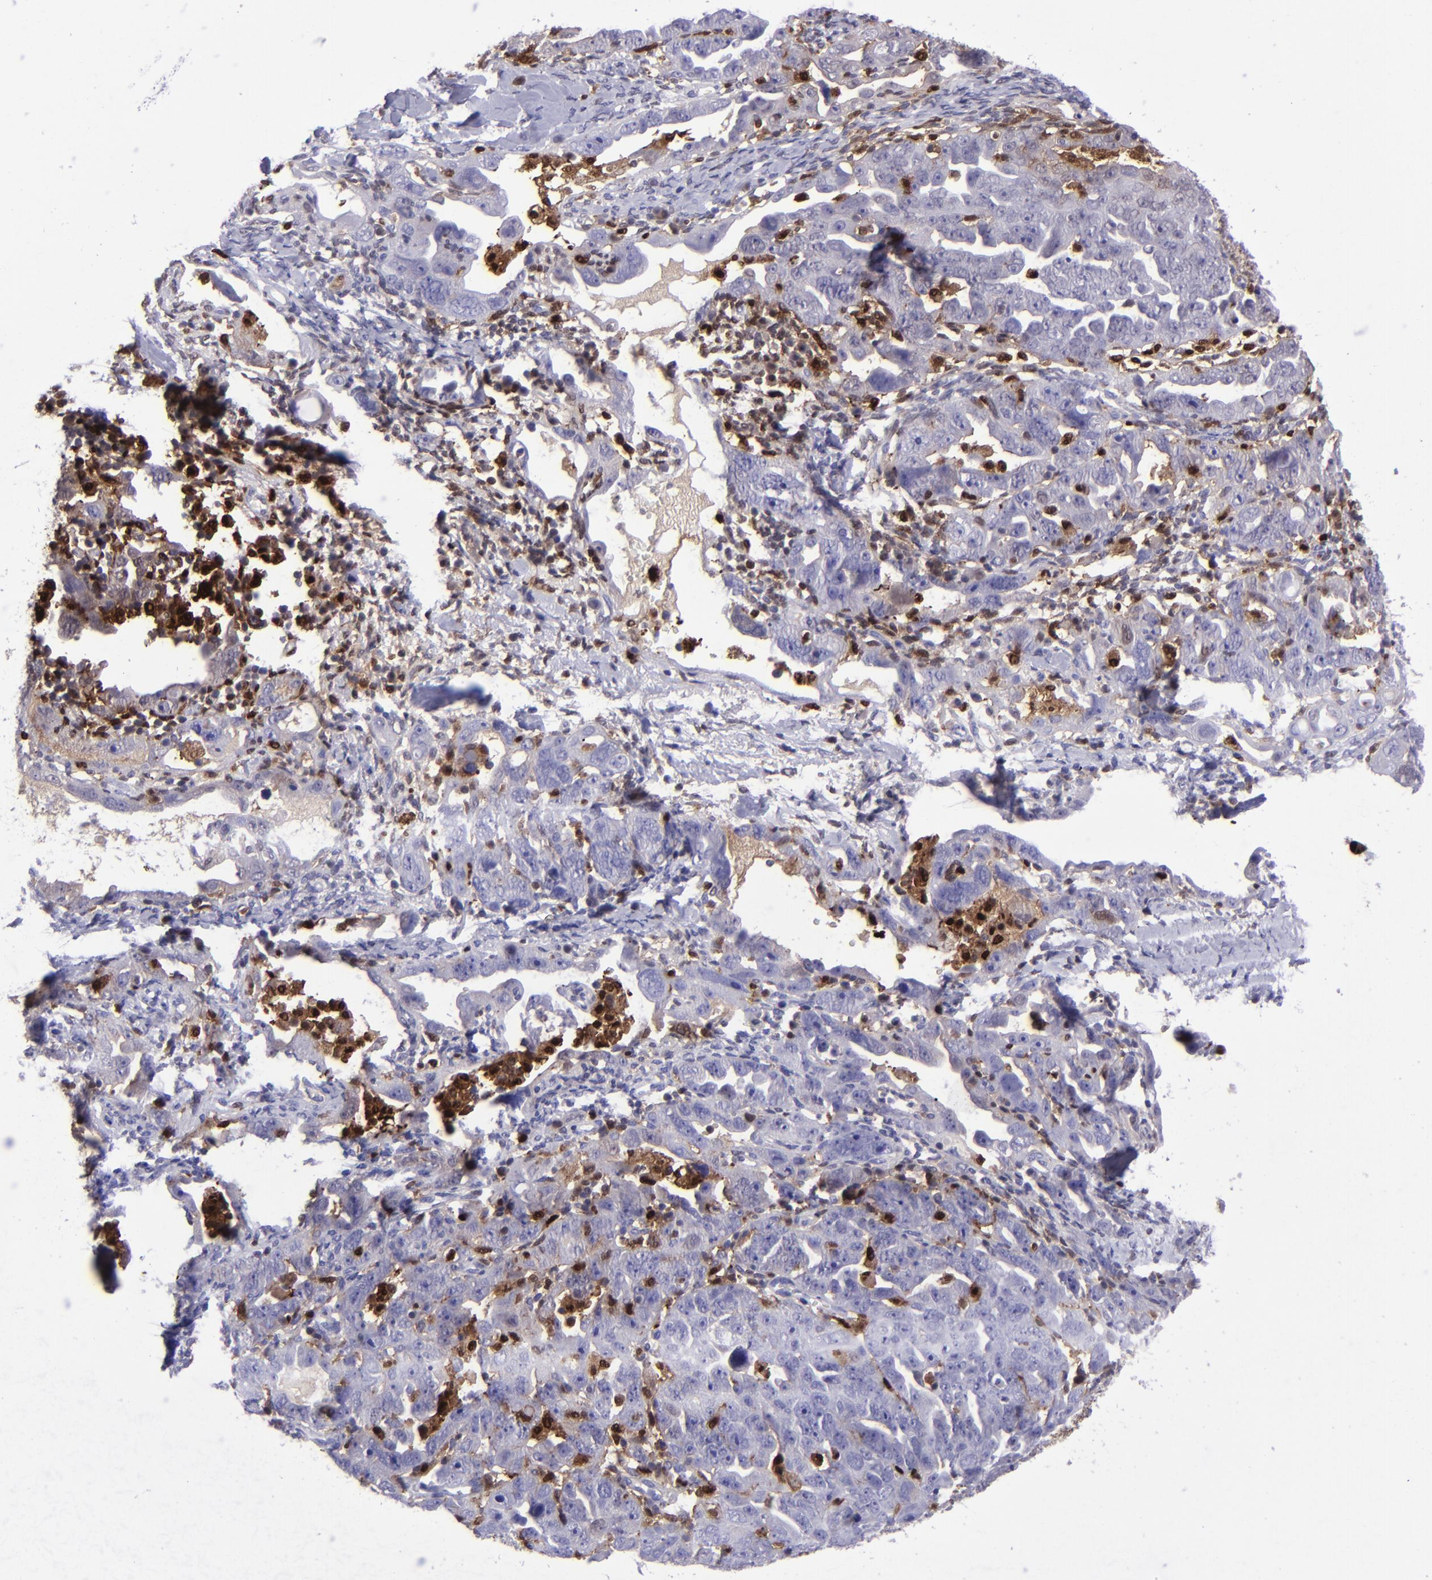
{"staining": {"intensity": "negative", "quantity": "none", "location": "none"}, "tissue": "ovarian cancer", "cell_type": "Tumor cells", "image_type": "cancer", "snomed": [{"axis": "morphology", "description": "Cystadenocarcinoma, serous, NOS"}, {"axis": "topography", "description": "Ovary"}], "caption": "The histopathology image shows no staining of tumor cells in serous cystadenocarcinoma (ovarian).", "gene": "TYMP", "patient": {"sex": "female", "age": 66}}